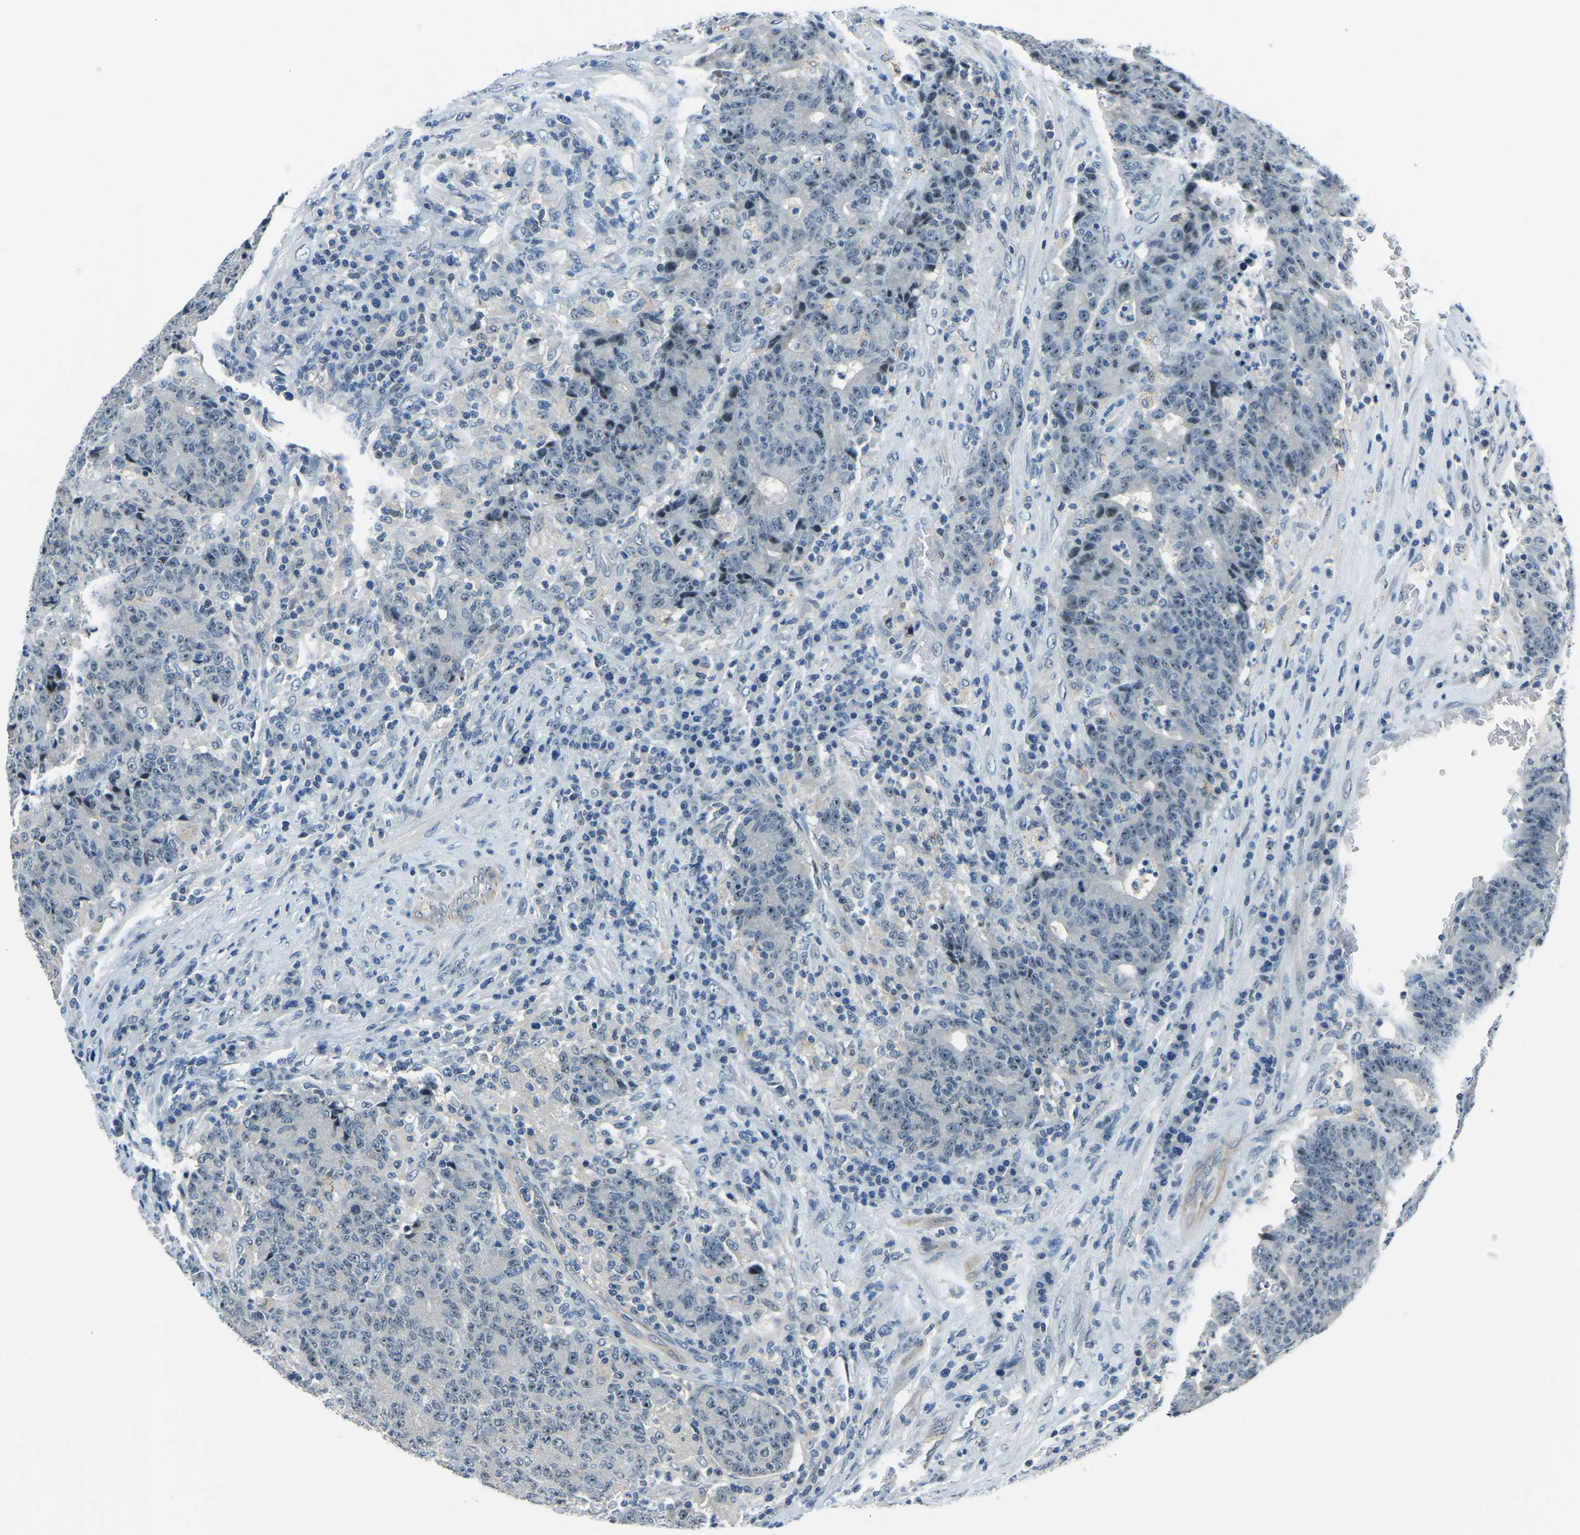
{"staining": {"intensity": "negative", "quantity": "none", "location": "none"}, "tissue": "colorectal cancer", "cell_type": "Tumor cells", "image_type": "cancer", "snomed": [{"axis": "morphology", "description": "Normal tissue, NOS"}, {"axis": "morphology", "description": "Adenocarcinoma, NOS"}, {"axis": "topography", "description": "Colon"}], "caption": "IHC of human colorectal cancer displays no positivity in tumor cells.", "gene": "RRP1", "patient": {"sex": "female", "age": 75}}